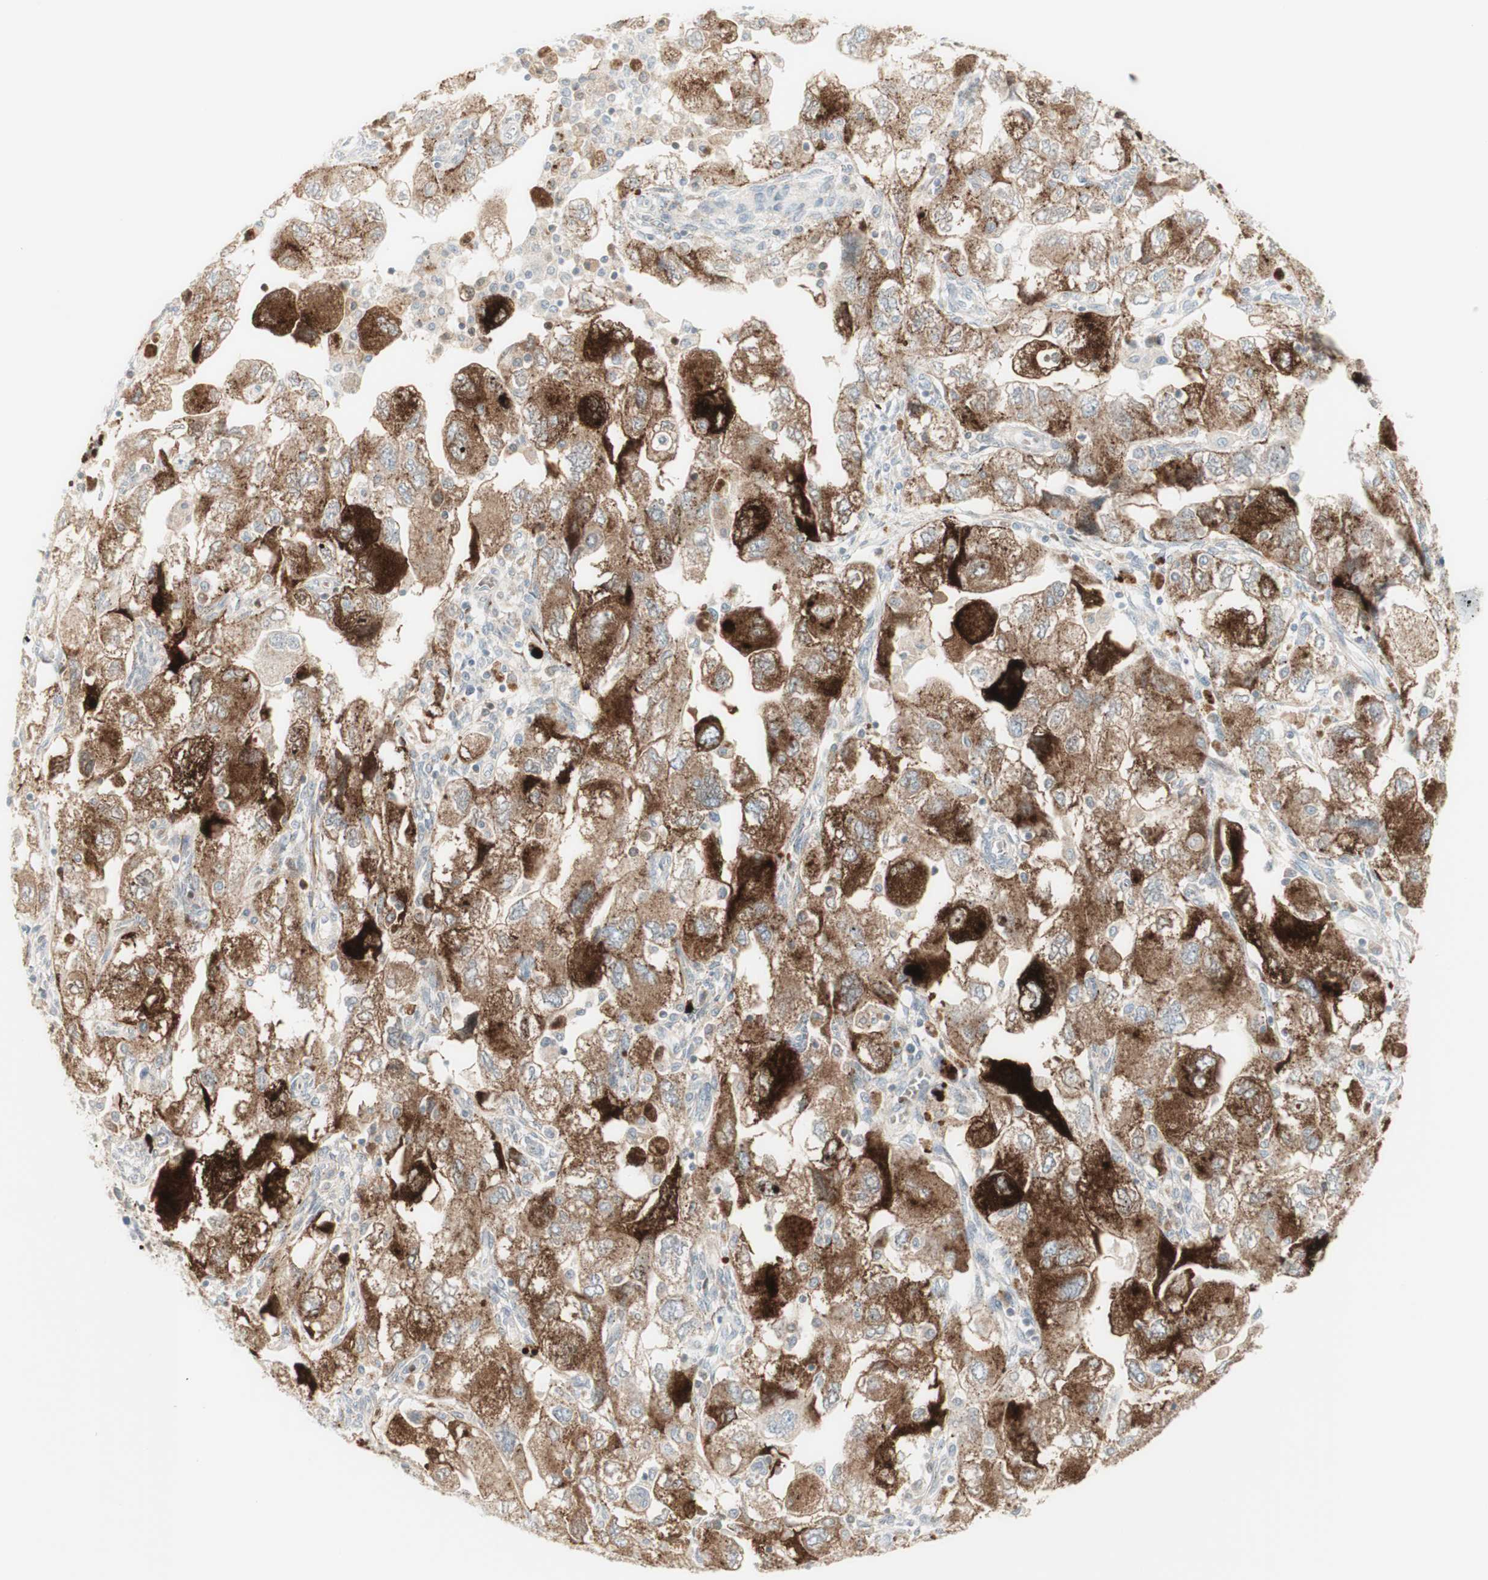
{"staining": {"intensity": "strong", "quantity": "25%-75%", "location": "cytoplasmic/membranous"}, "tissue": "ovarian cancer", "cell_type": "Tumor cells", "image_type": "cancer", "snomed": [{"axis": "morphology", "description": "Carcinoma, NOS"}, {"axis": "morphology", "description": "Cystadenocarcinoma, serous, NOS"}, {"axis": "topography", "description": "Ovary"}], "caption": "Protein staining of ovarian cancer tissue exhibits strong cytoplasmic/membranous expression in about 25%-75% of tumor cells. (DAB (3,3'-diaminobenzidine) IHC, brown staining for protein, blue staining for nuclei).", "gene": "MDK", "patient": {"sex": "female", "age": 69}}